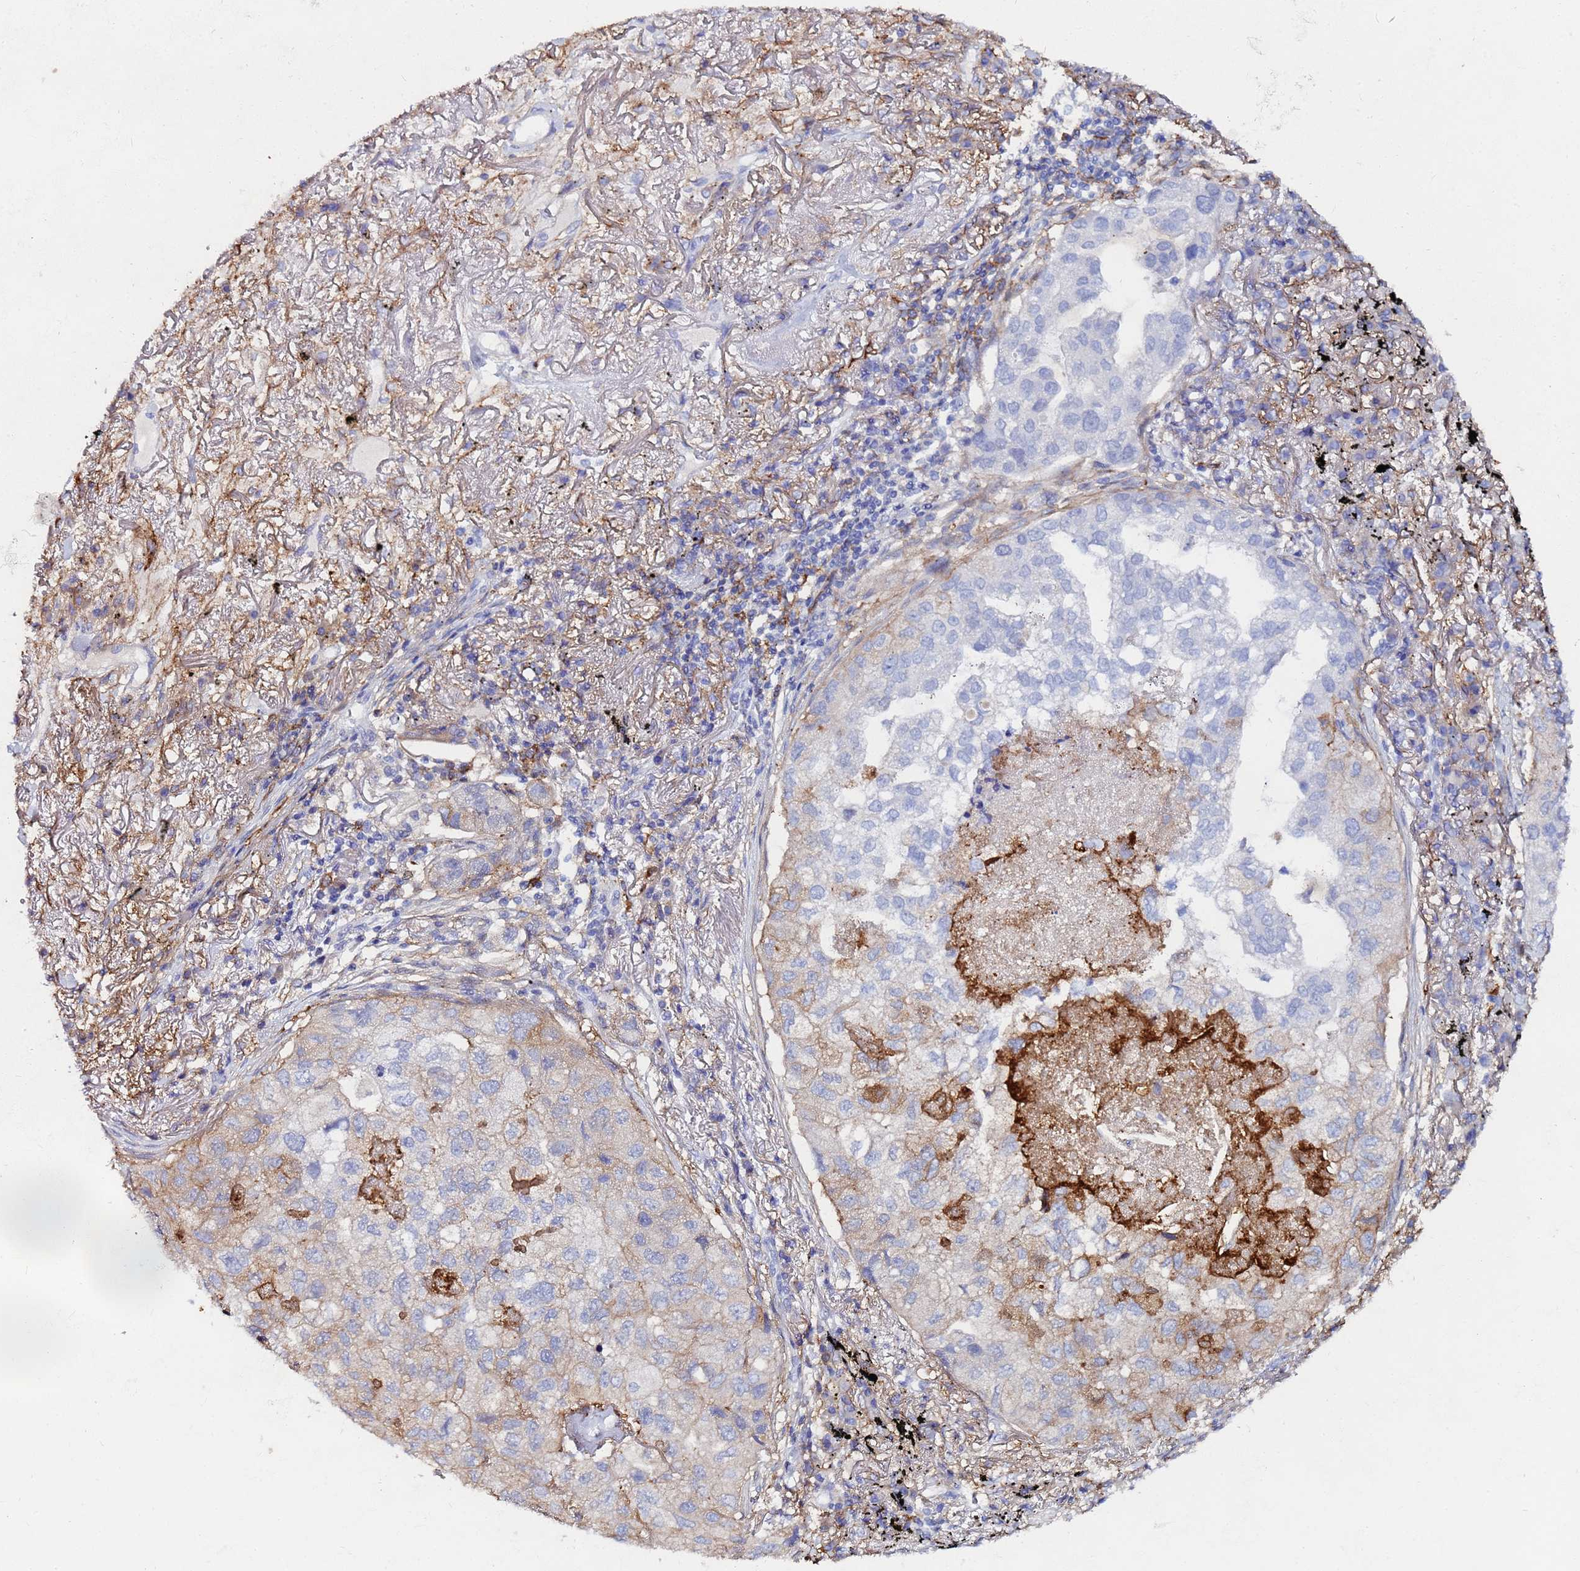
{"staining": {"intensity": "weak", "quantity": "<25%", "location": "cytoplasmic/membranous"}, "tissue": "lung cancer", "cell_type": "Tumor cells", "image_type": "cancer", "snomed": [{"axis": "morphology", "description": "Adenocarcinoma, NOS"}, {"axis": "topography", "description": "Lung"}], "caption": "IHC micrograph of lung cancer stained for a protein (brown), which exhibits no positivity in tumor cells.", "gene": "BASP1", "patient": {"sex": "male", "age": 65}}